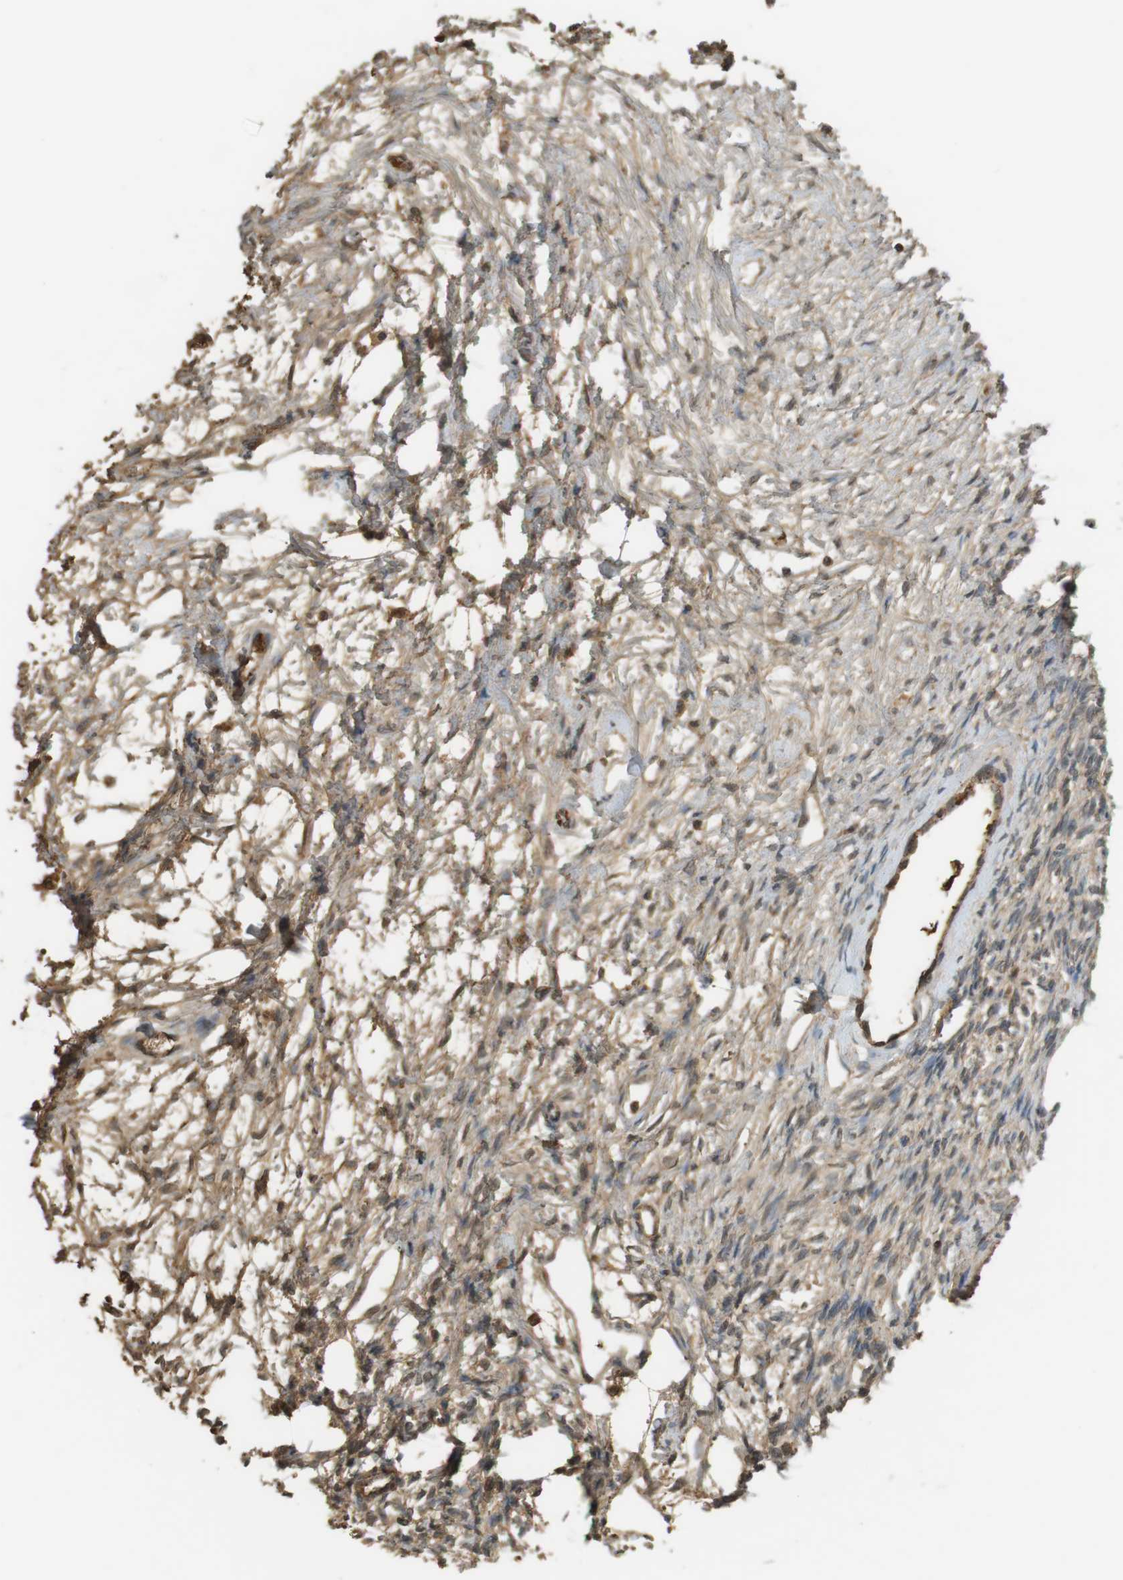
{"staining": {"intensity": "weak", "quantity": "<25%", "location": "cytoplasmic/membranous,nuclear"}, "tissue": "ovary", "cell_type": "Ovarian stroma cells", "image_type": "normal", "snomed": [{"axis": "morphology", "description": "Normal tissue, NOS"}, {"axis": "topography", "description": "Ovary"}], "caption": "IHC micrograph of benign ovary: ovary stained with DAB (3,3'-diaminobenzidine) reveals no significant protein staining in ovarian stroma cells.", "gene": "SRR", "patient": {"sex": "female", "age": 33}}